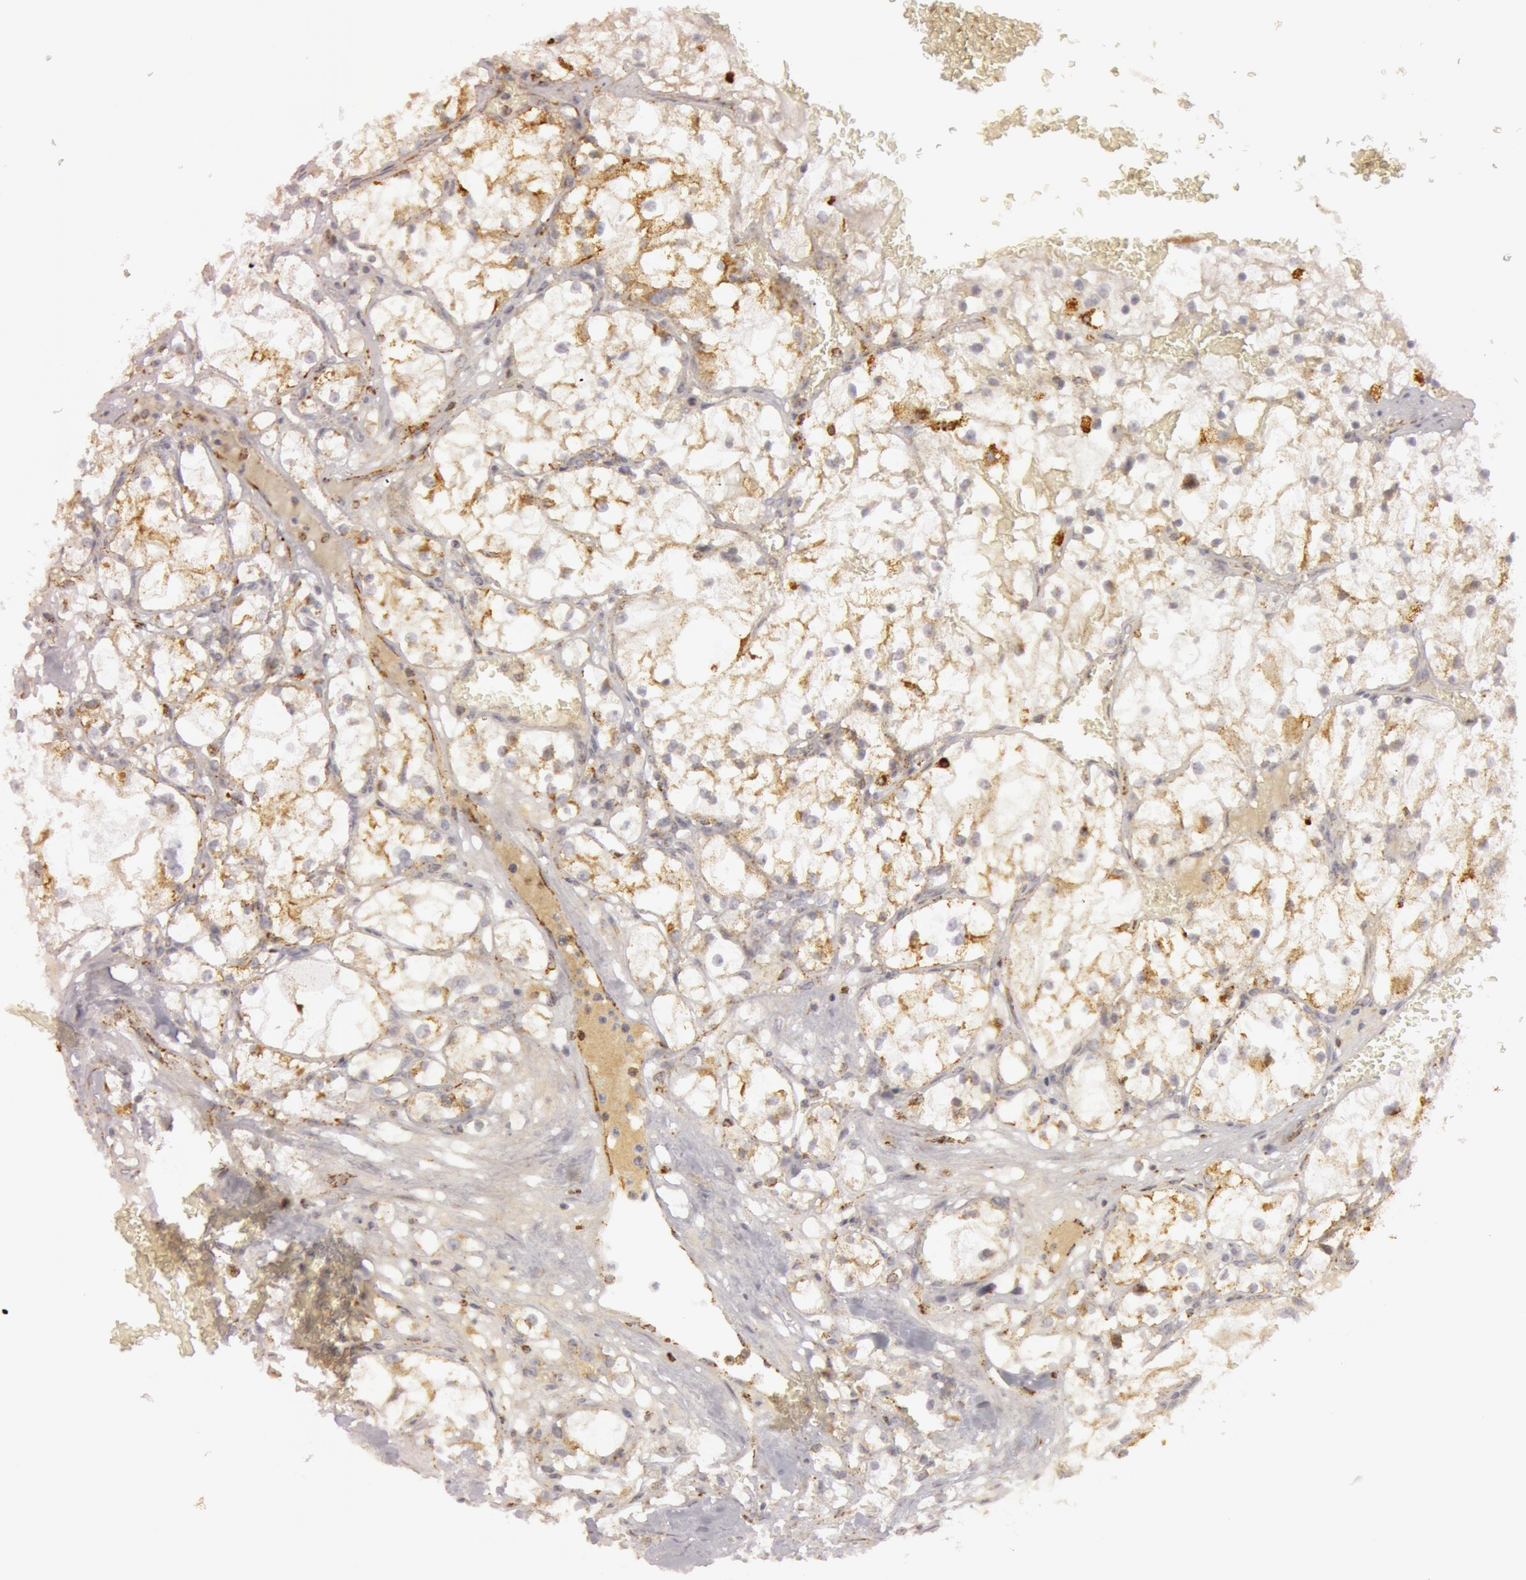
{"staining": {"intensity": "weak", "quantity": ">75%", "location": "cytoplasmic/membranous"}, "tissue": "renal cancer", "cell_type": "Tumor cells", "image_type": "cancer", "snomed": [{"axis": "morphology", "description": "Adenocarcinoma, NOS"}, {"axis": "topography", "description": "Kidney"}], "caption": "Renal adenocarcinoma stained with a protein marker shows weak staining in tumor cells.", "gene": "C7", "patient": {"sex": "male", "age": 61}}